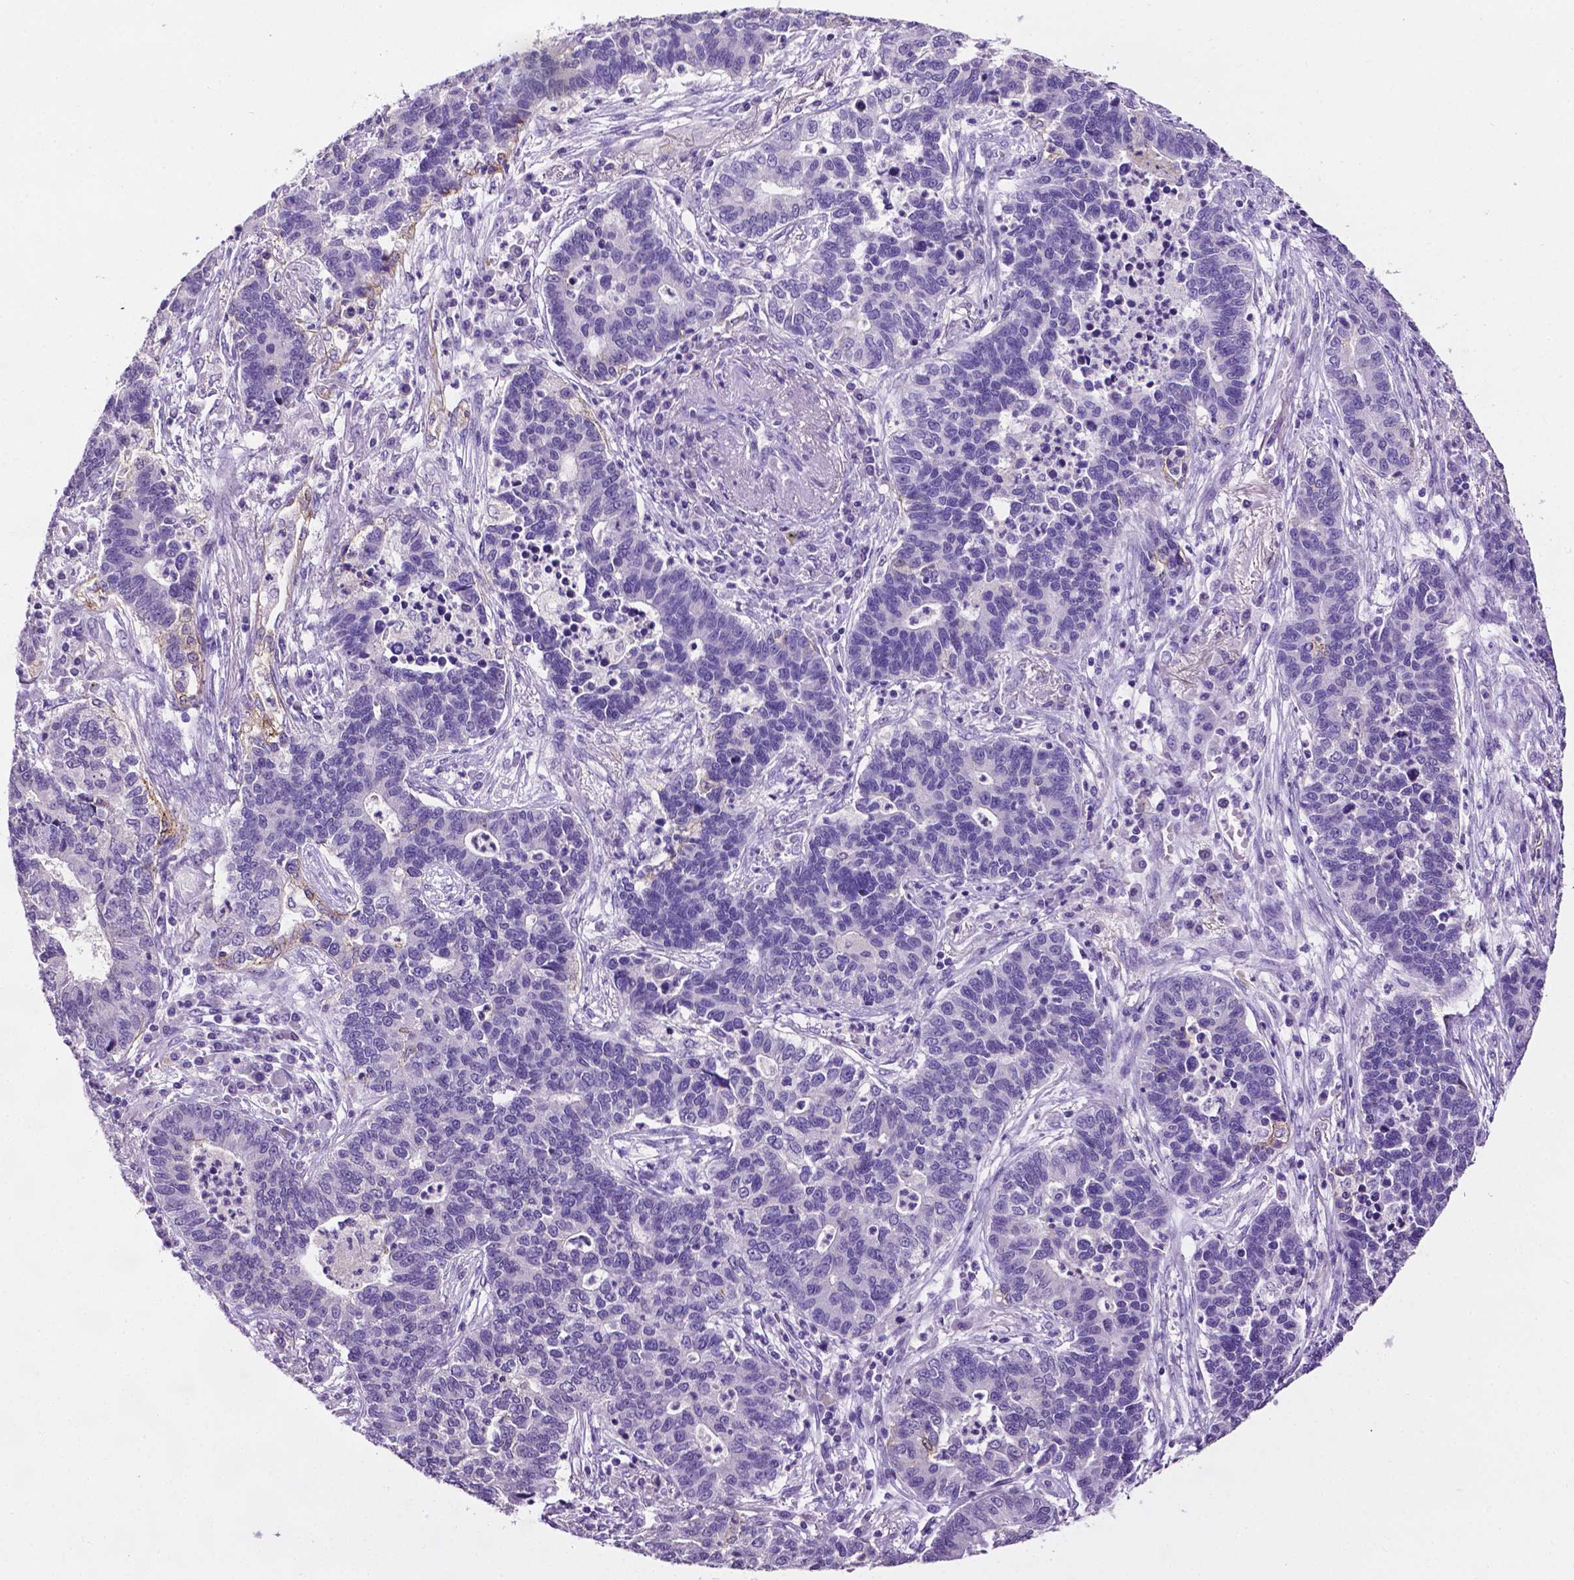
{"staining": {"intensity": "negative", "quantity": "none", "location": "none"}, "tissue": "lung cancer", "cell_type": "Tumor cells", "image_type": "cancer", "snomed": [{"axis": "morphology", "description": "Adenocarcinoma, NOS"}, {"axis": "topography", "description": "Lung"}], "caption": "High magnification brightfield microscopy of adenocarcinoma (lung) stained with DAB (3,3'-diaminobenzidine) (brown) and counterstained with hematoxylin (blue): tumor cells show no significant positivity.", "gene": "TACSTD2", "patient": {"sex": "female", "age": 57}}